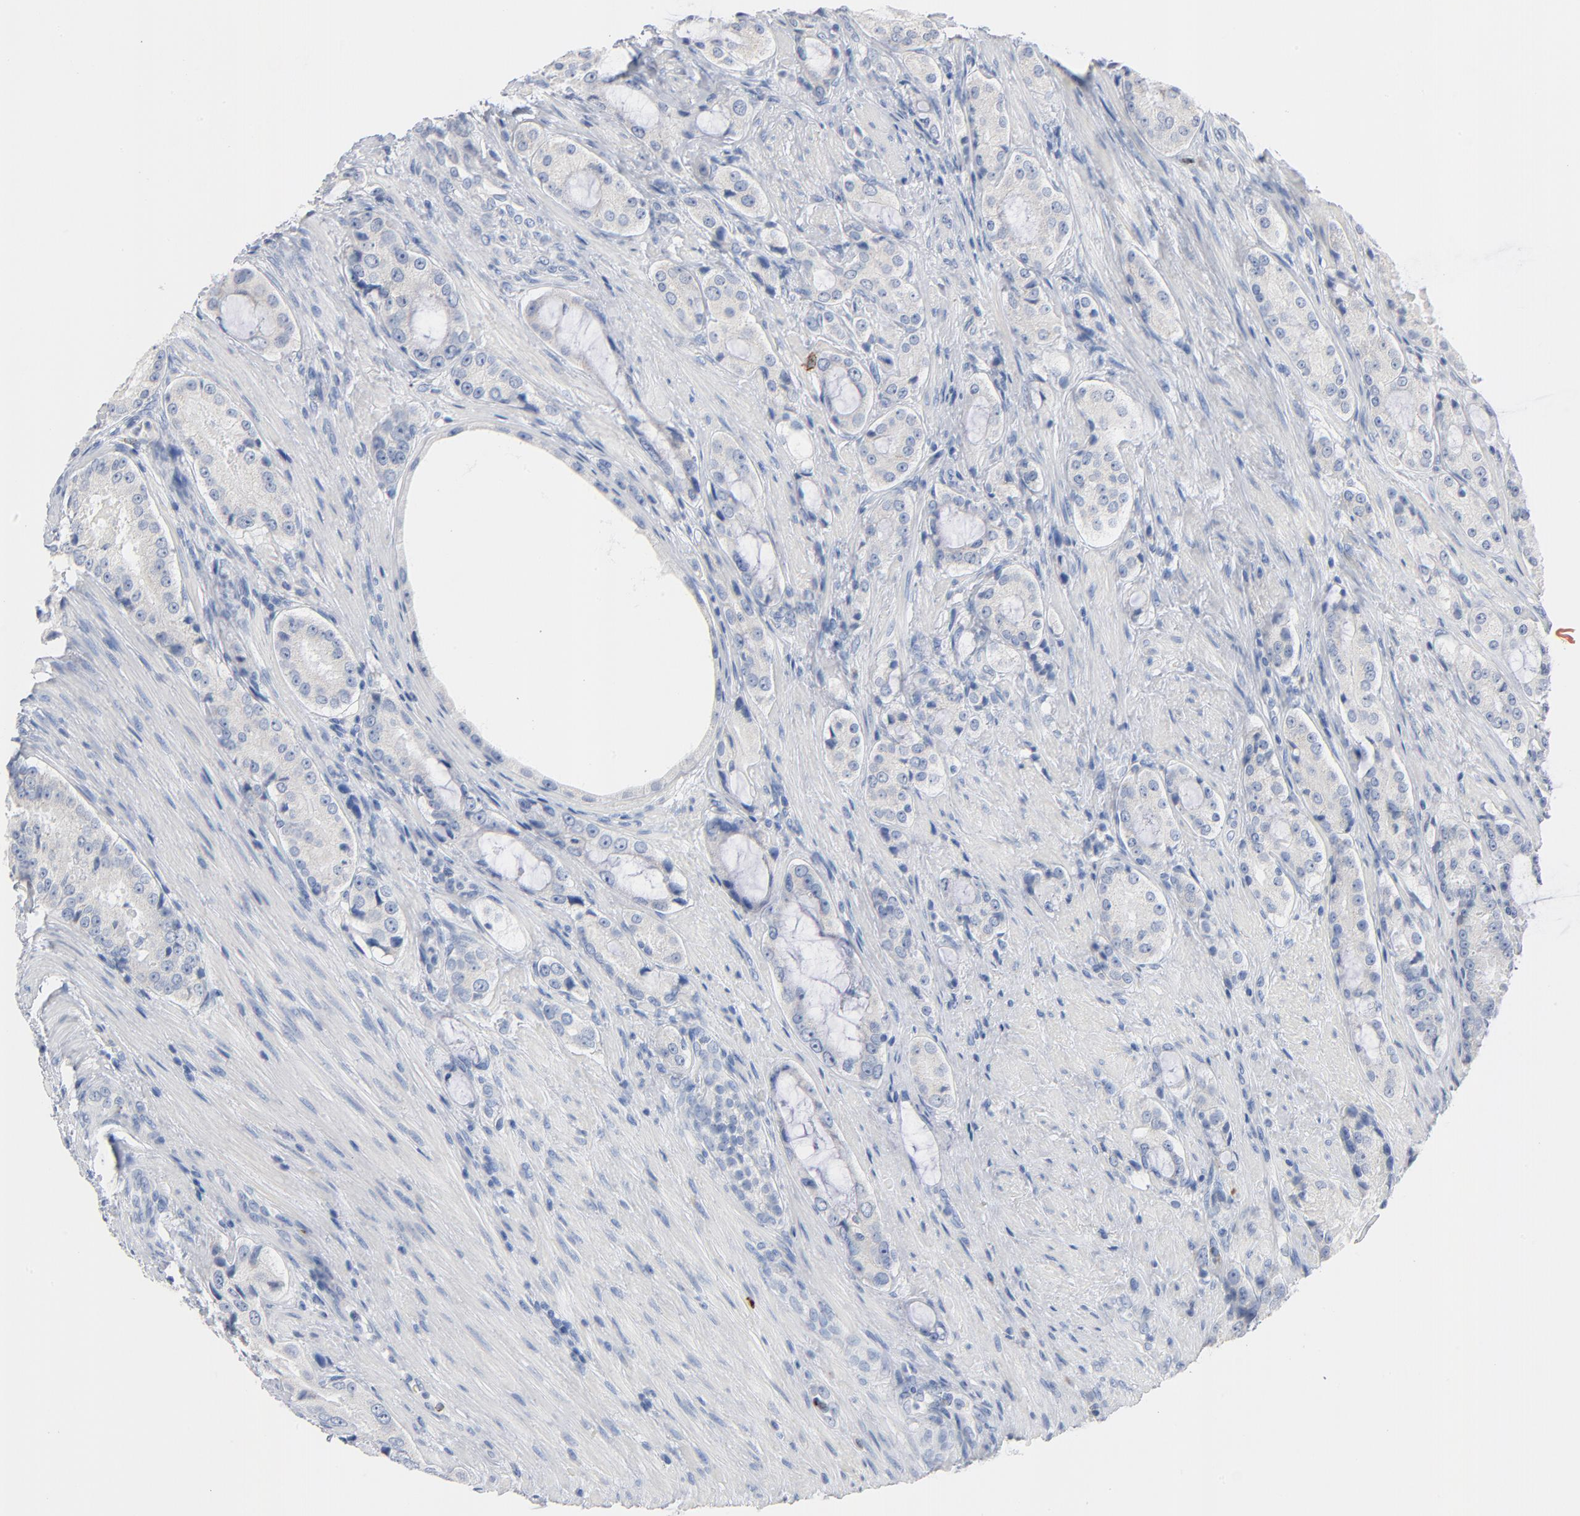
{"staining": {"intensity": "negative", "quantity": "none", "location": "none"}, "tissue": "prostate cancer", "cell_type": "Tumor cells", "image_type": "cancer", "snomed": [{"axis": "morphology", "description": "Adenocarcinoma, High grade"}, {"axis": "topography", "description": "Prostate"}], "caption": "This is a micrograph of IHC staining of prostate cancer (high-grade adenocarcinoma), which shows no expression in tumor cells. (Immunohistochemistry, brightfield microscopy, high magnification).", "gene": "GZMB", "patient": {"sex": "male", "age": 72}}